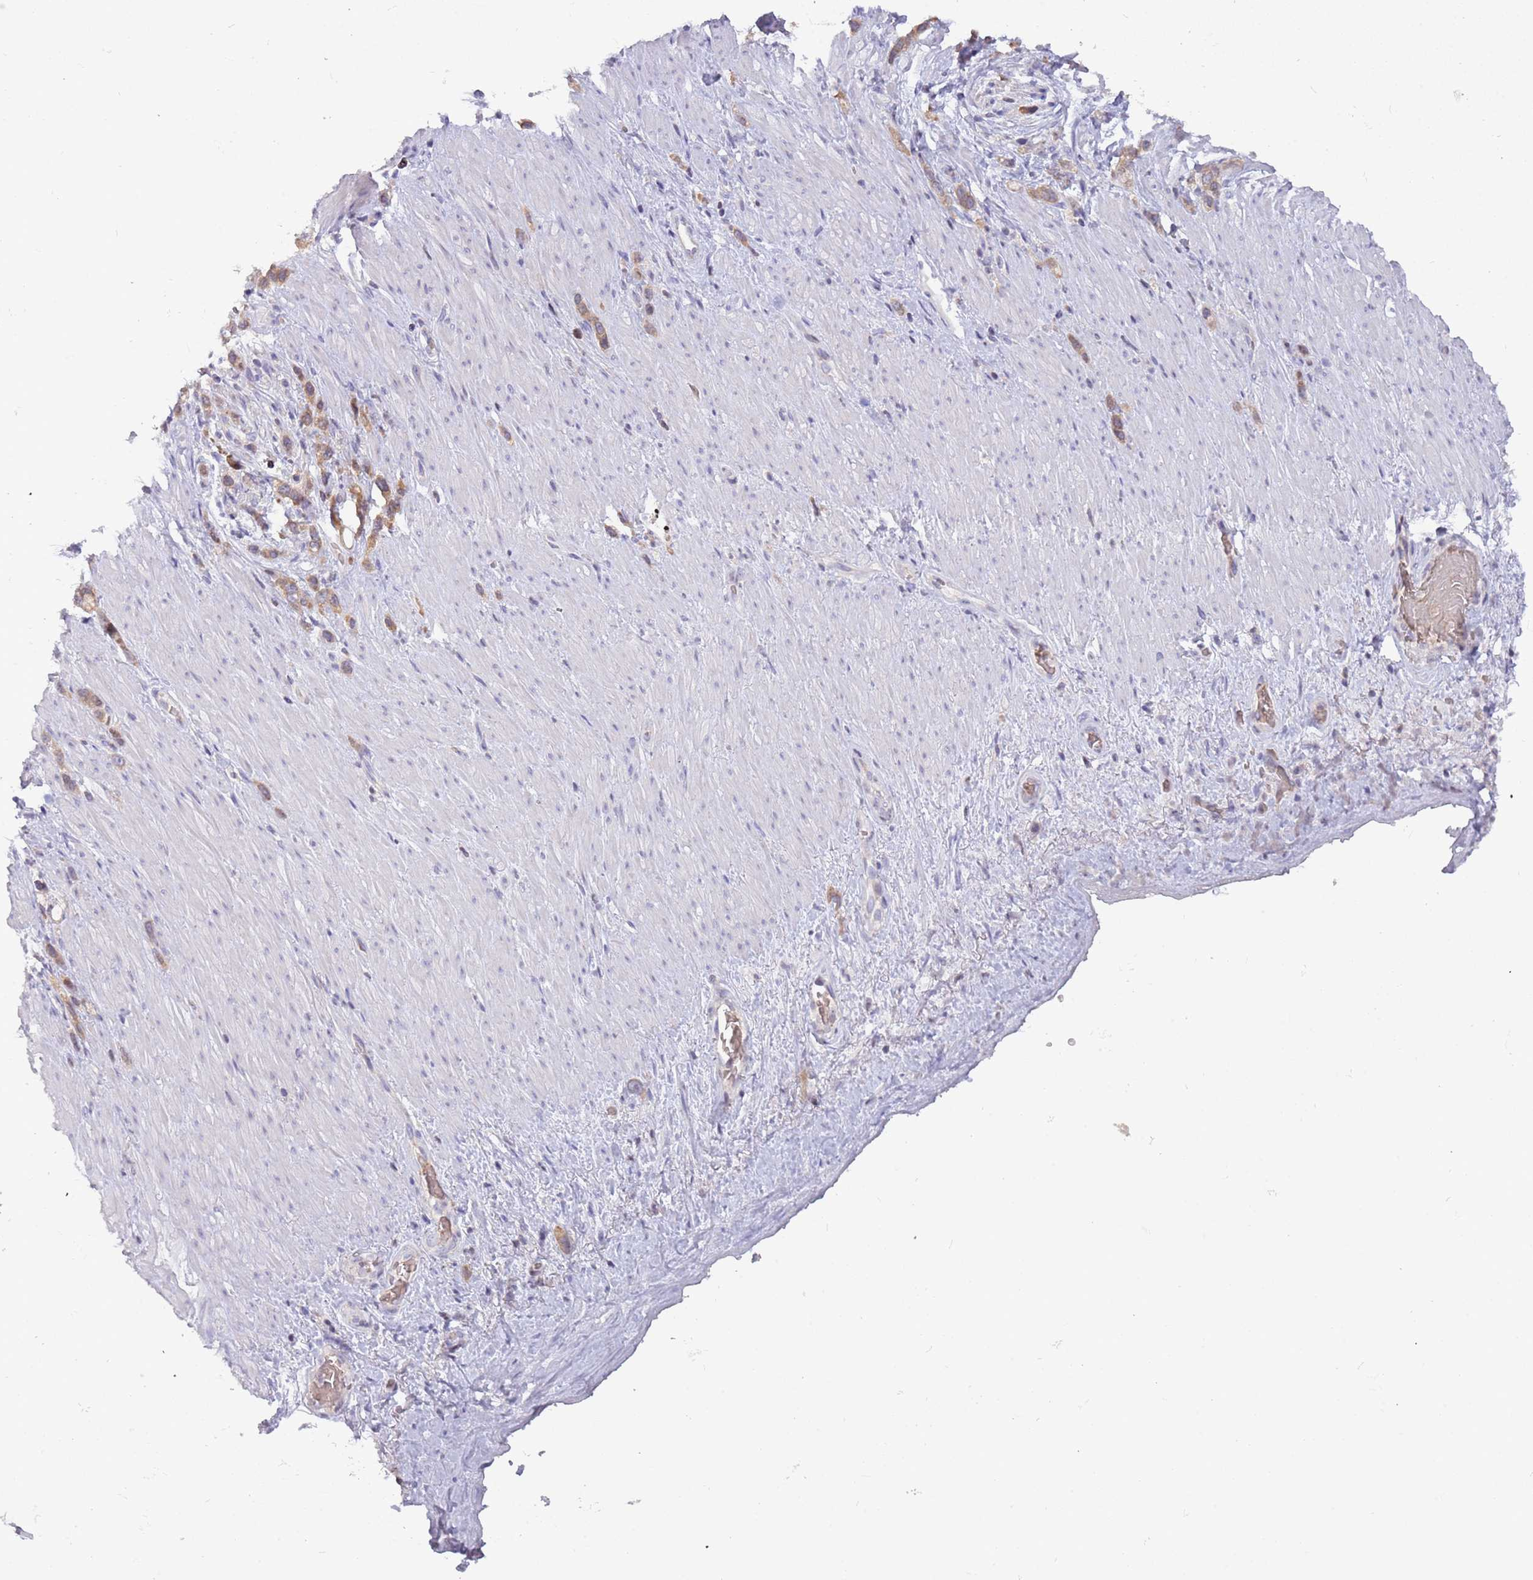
{"staining": {"intensity": "moderate", "quantity": ">75%", "location": "cytoplasmic/membranous"}, "tissue": "stomach cancer", "cell_type": "Tumor cells", "image_type": "cancer", "snomed": [{"axis": "morphology", "description": "Adenocarcinoma, NOS"}, {"axis": "topography", "description": "Stomach"}], "caption": "This micrograph demonstrates IHC staining of adenocarcinoma (stomach), with medium moderate cytoplasmic/membranous staining in about >75% of tumor cells.", "gene": "ARHGEF5", "patient": {"sex": "female", "age": 65}}